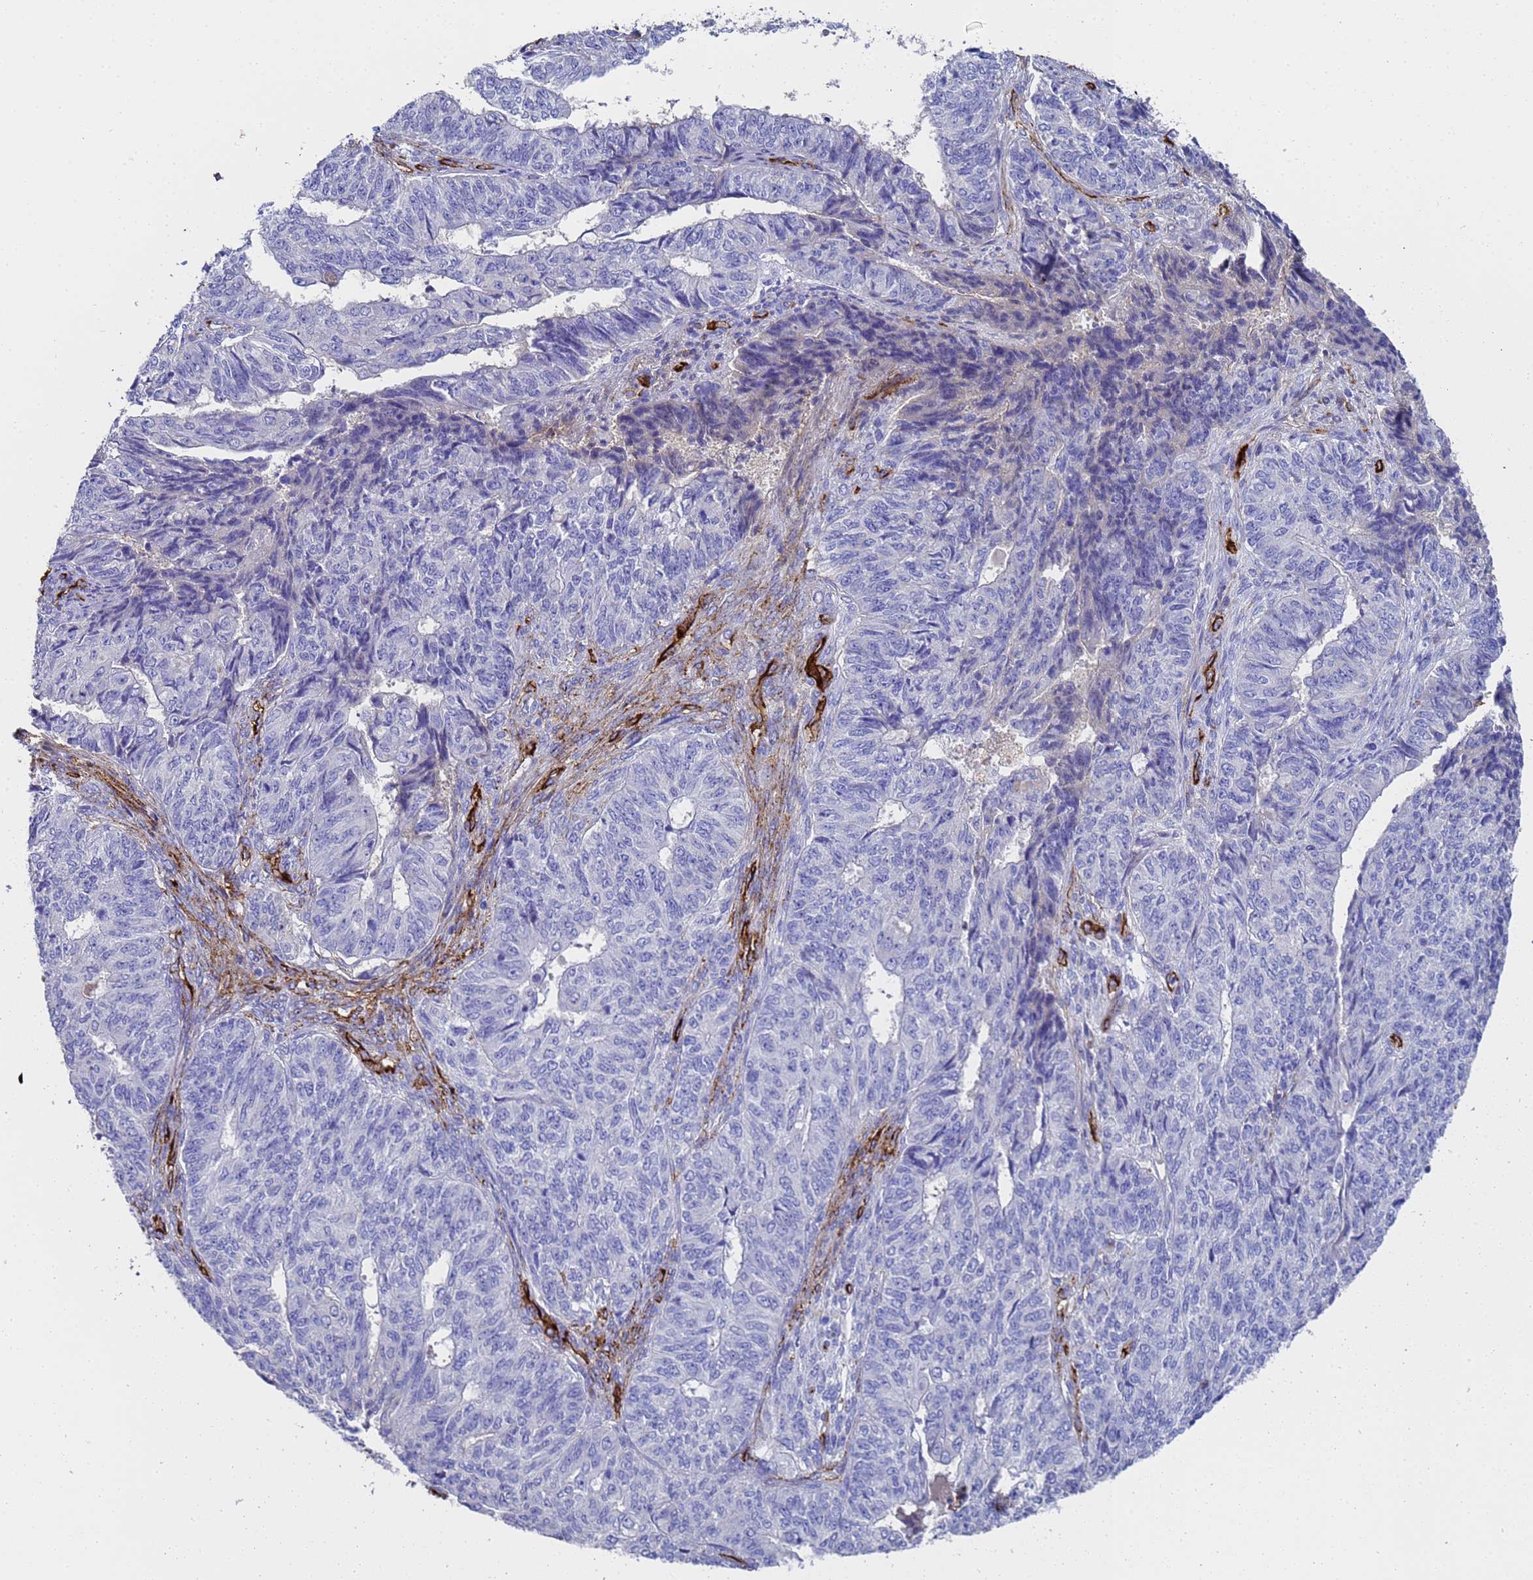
{"staining": {"intensity": "negative", "quantity": "none", "location": "none"}, "tissue": "endometrial cancer", "cell_type": "Tumor cells", "image_type": "cancer", "snomed": [{"axis": "morphology", "description": "Adenocarcinoma, NOS"}, {"axis": "topography", "description": "Endometrium"}], "caption": "Immunohistochemical staining of endometrial adenocarcinoma displays no significant staining in tumor cells.", "gene": "ADIPOQ", "patient": {"sex": "female", "age": 32}}